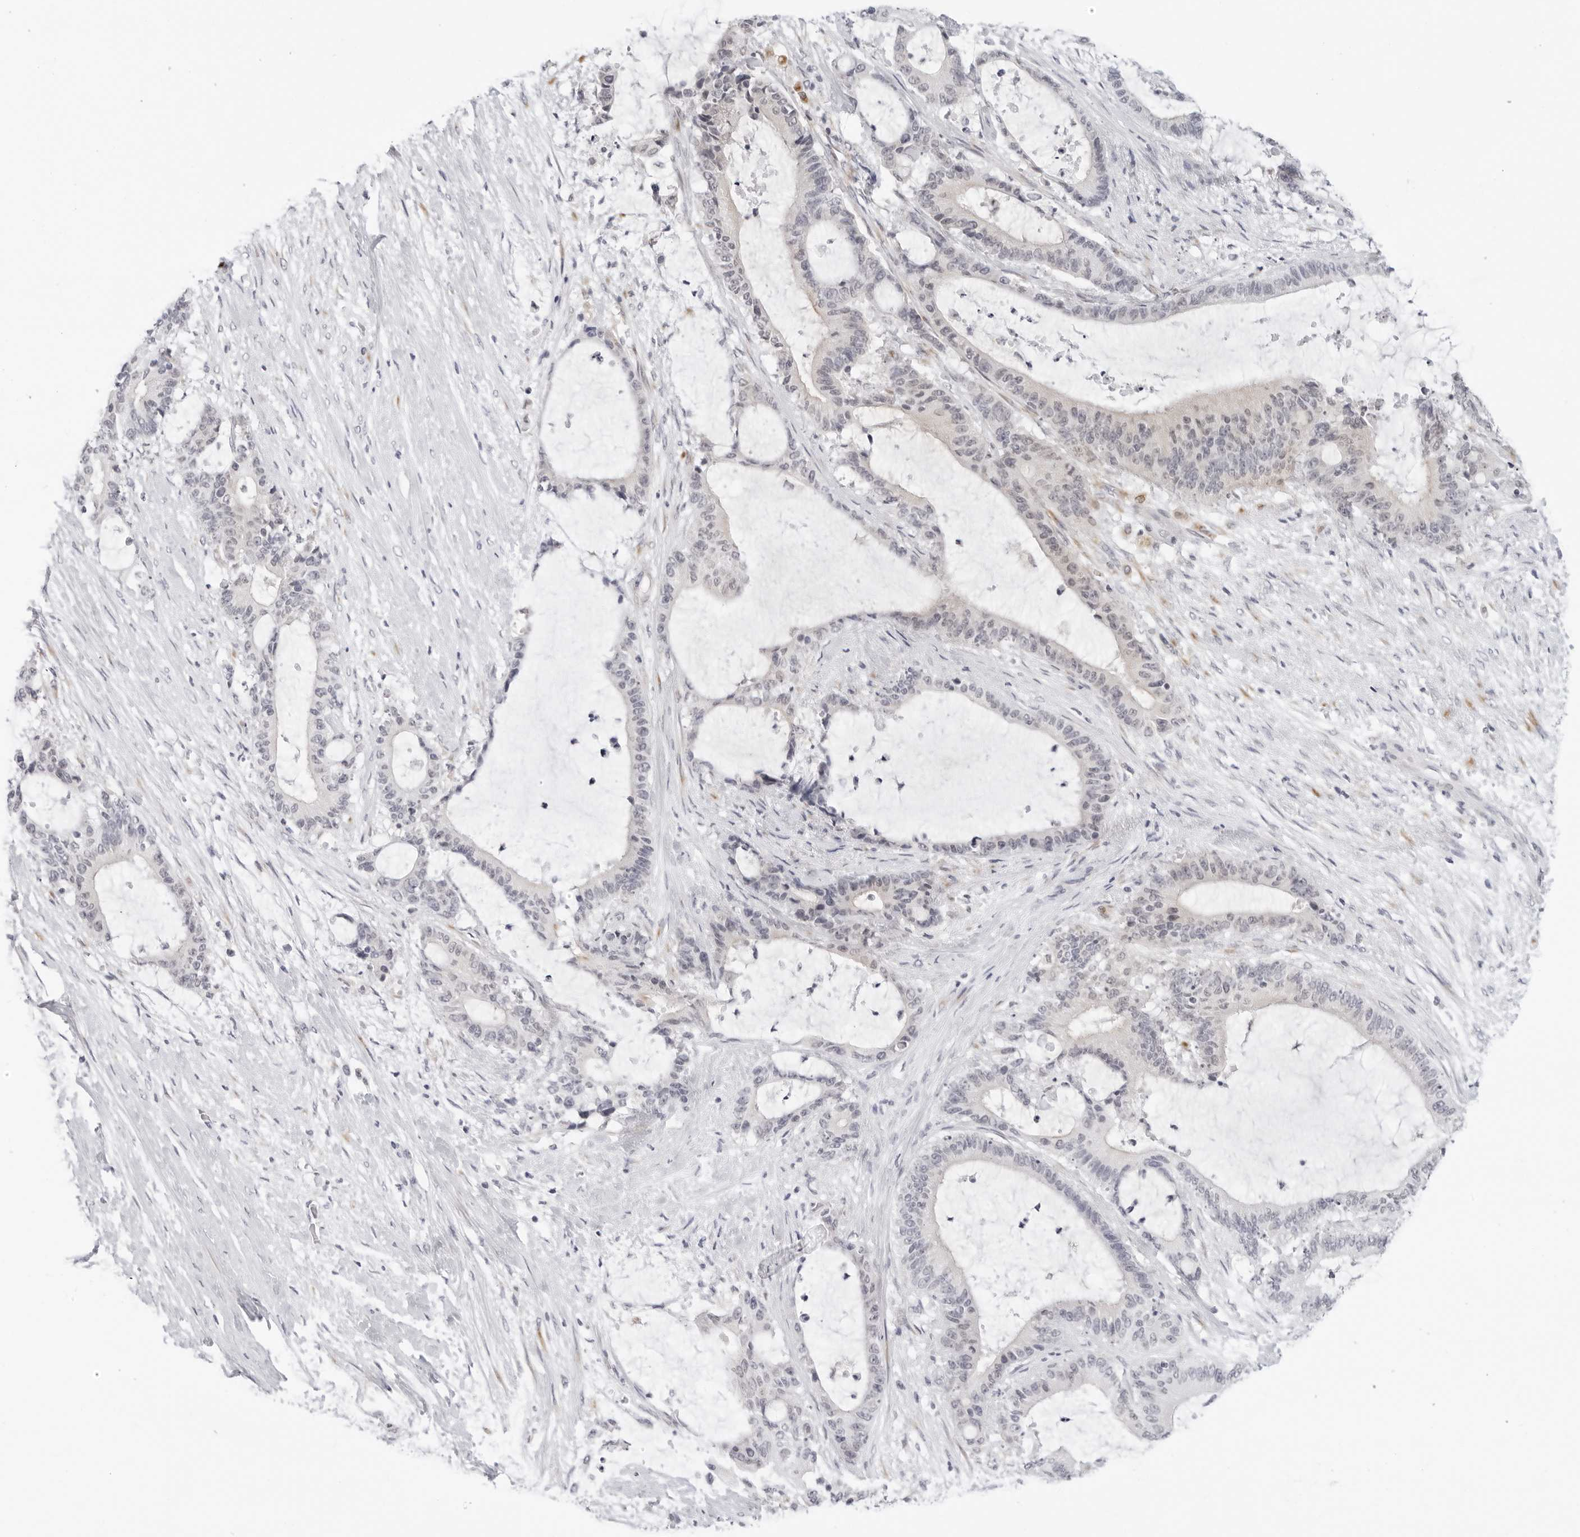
{"staining": {"intensity": "negative", "quantity": "none", "location": "none"}, "tissue": "liver cancer", "cell_type": "Tumor cells", "image_type": "cancer", "snomed": [{"axis": "morphology", "description": "Normal tissue, NOS"}, {"axis": "morphology", "description": "Cholangiocarcinoma"}, {"axis": "topography", "description": "Liver"}, {"axis": "topography", "description": "Peripheral nerve tissue"}], "caption": "Liver cancer (cholangiocarcinoma) stained for a protein using IHC exhibits no positivity tumor cells.", "gene": "EDN2", "patient": {"sex": "female", "age": 73}}